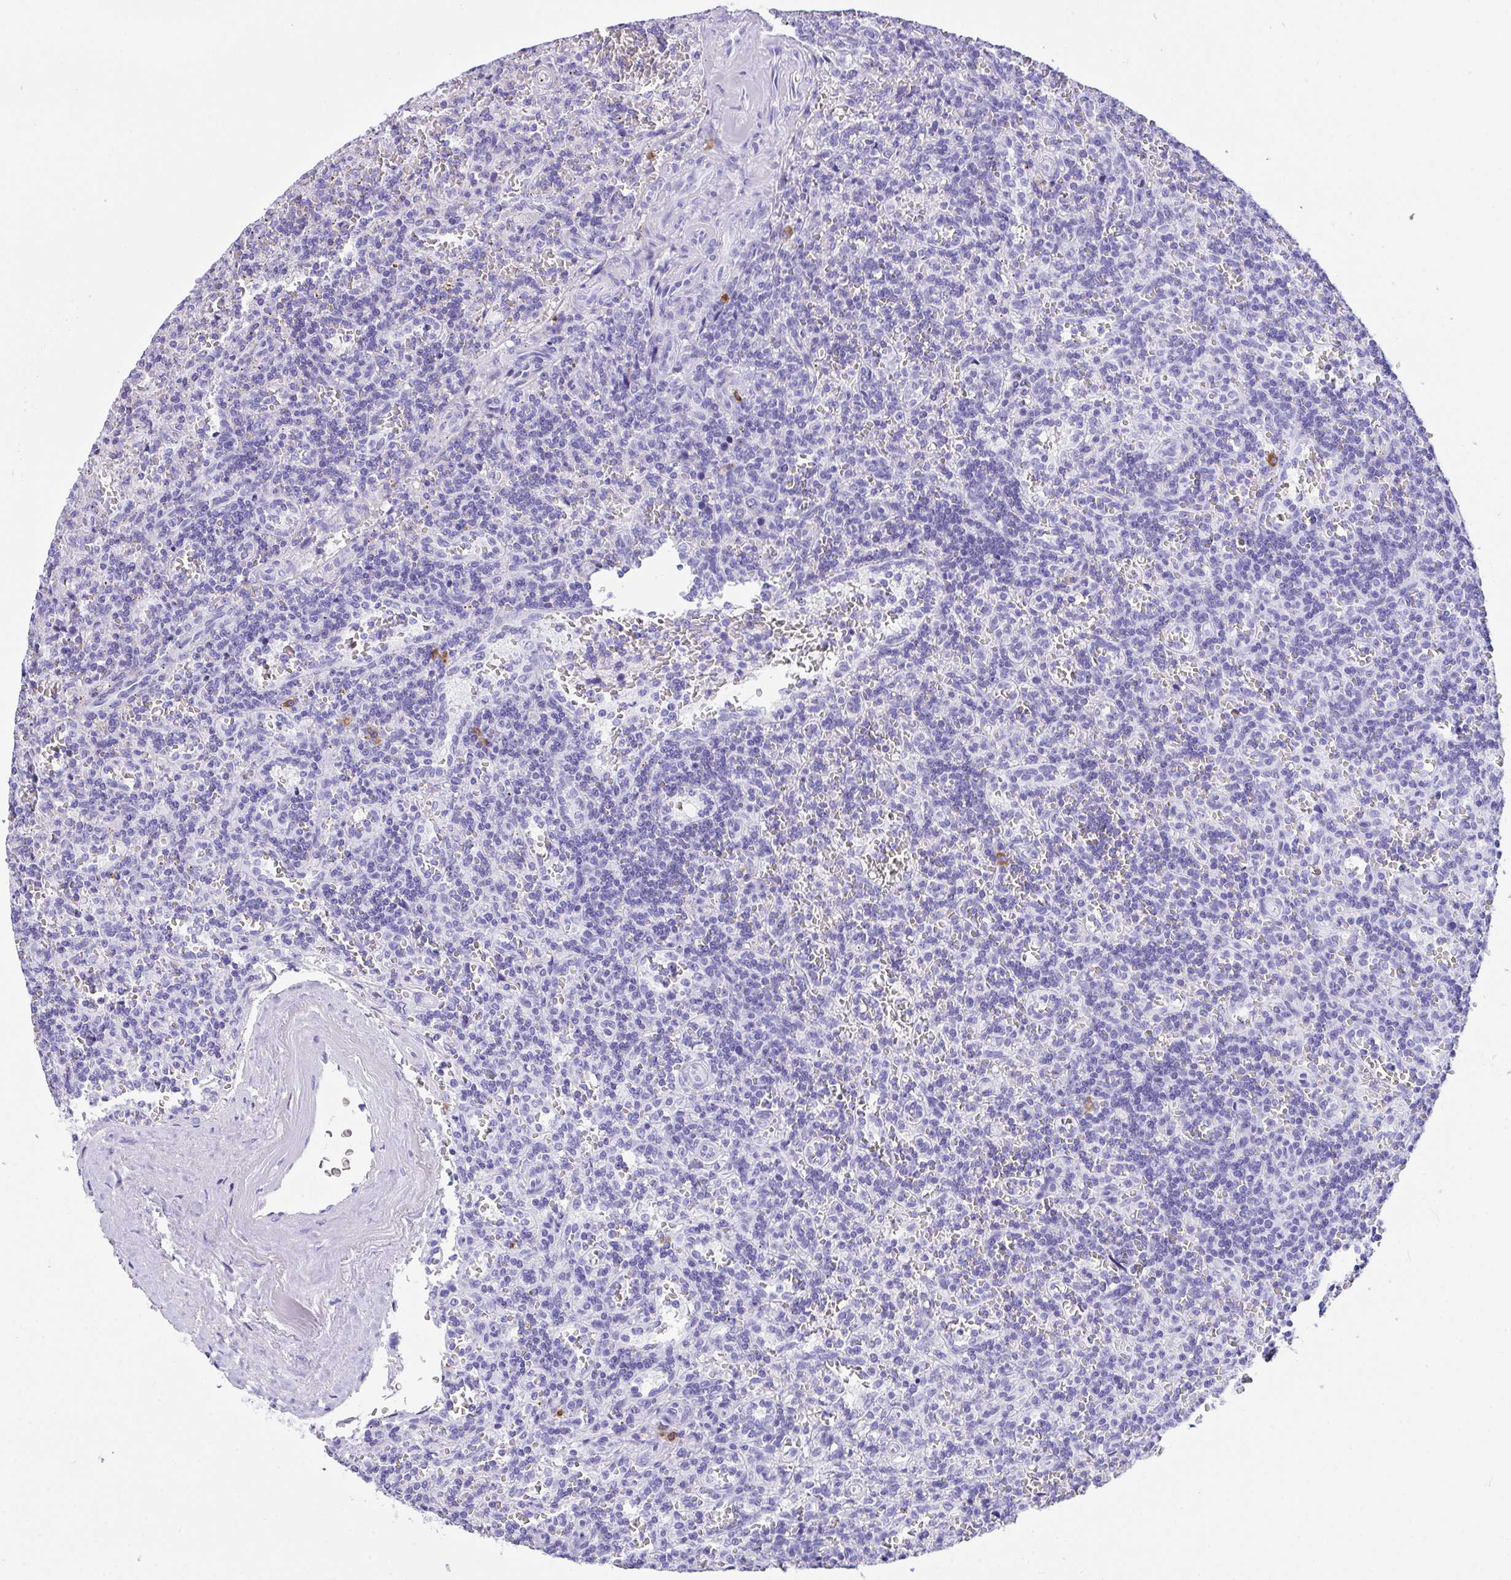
{"staining": {"intensity": "negative", "quantity": "none", "location": "none"}, "tissue": "lymphoma", "cell_type": "Tumor cells", "image_type": "cancer", "snomed": [{"axis": "morphology", "description": "Malignant lymphoma, non-Hodgkin's type, Low grade"}, {"axis": "topography", "description": "Spleen"}], "caption": "This is a photomicrograph of IHC staining of malignant lymphoma, non-Hodgkin's type (low-grade), which shows no staining in tumor cells.", "gene": "BEST4", "patient": {"sex": "male", "age": 73}}